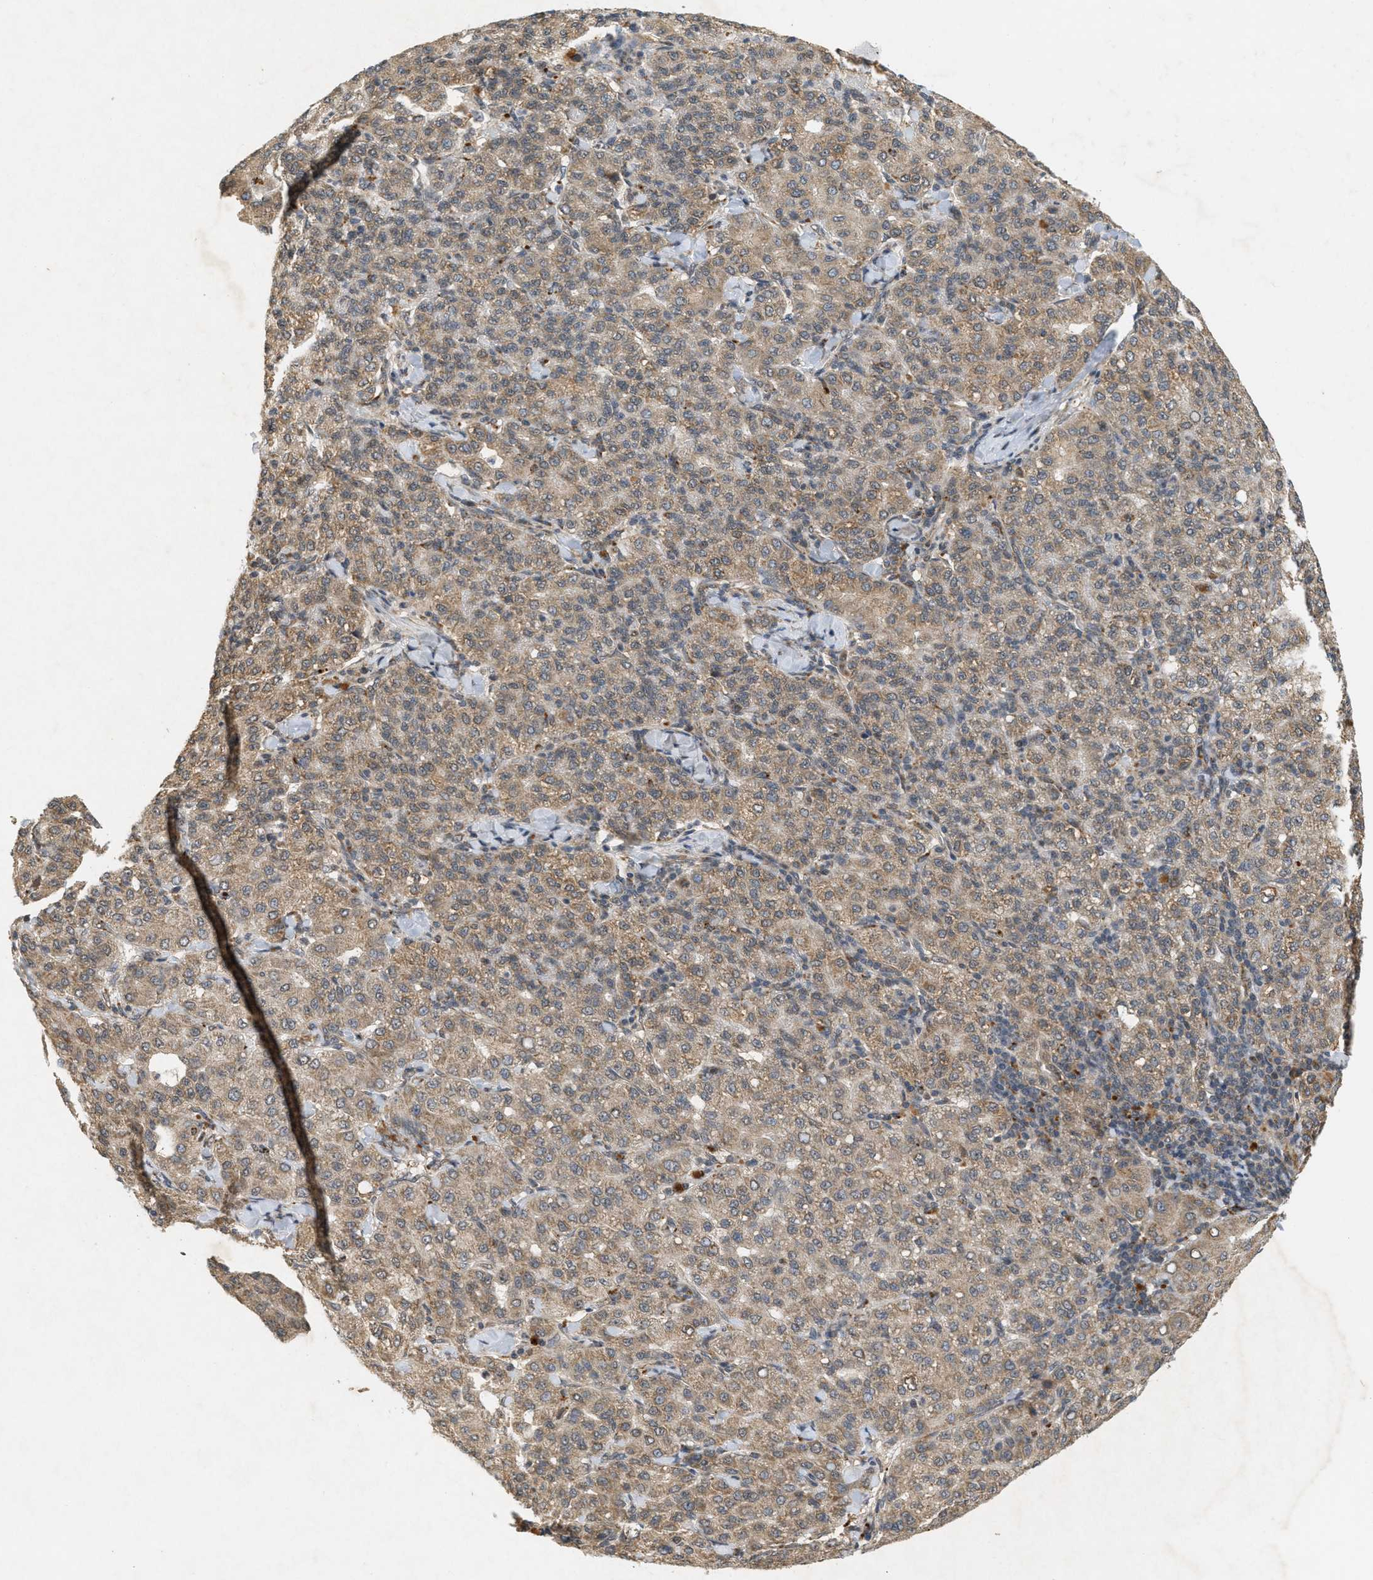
{"staining": {"intensity": "moderate", "quantity": ">75%", "location": "cytoplasmic/membranous"}, "tissue": "liver cancer", "cell_type": "Tumor cells", "image_type": "cancer", "snomed": [{"axis": "morphology", "description": "Carcinoma, Hepatocellular, NOS"}, {"axis": "topography", "description": "Liver"}], "caption": "Liver cancer (hepatocellular carcinoma) stained with a brown dye exhibits moderate cytoplasmic/membranous positive positivity in about >75% of tumor cells.", "gene": "PRKD1", "patient": {"sex": "male", "age": 65}}